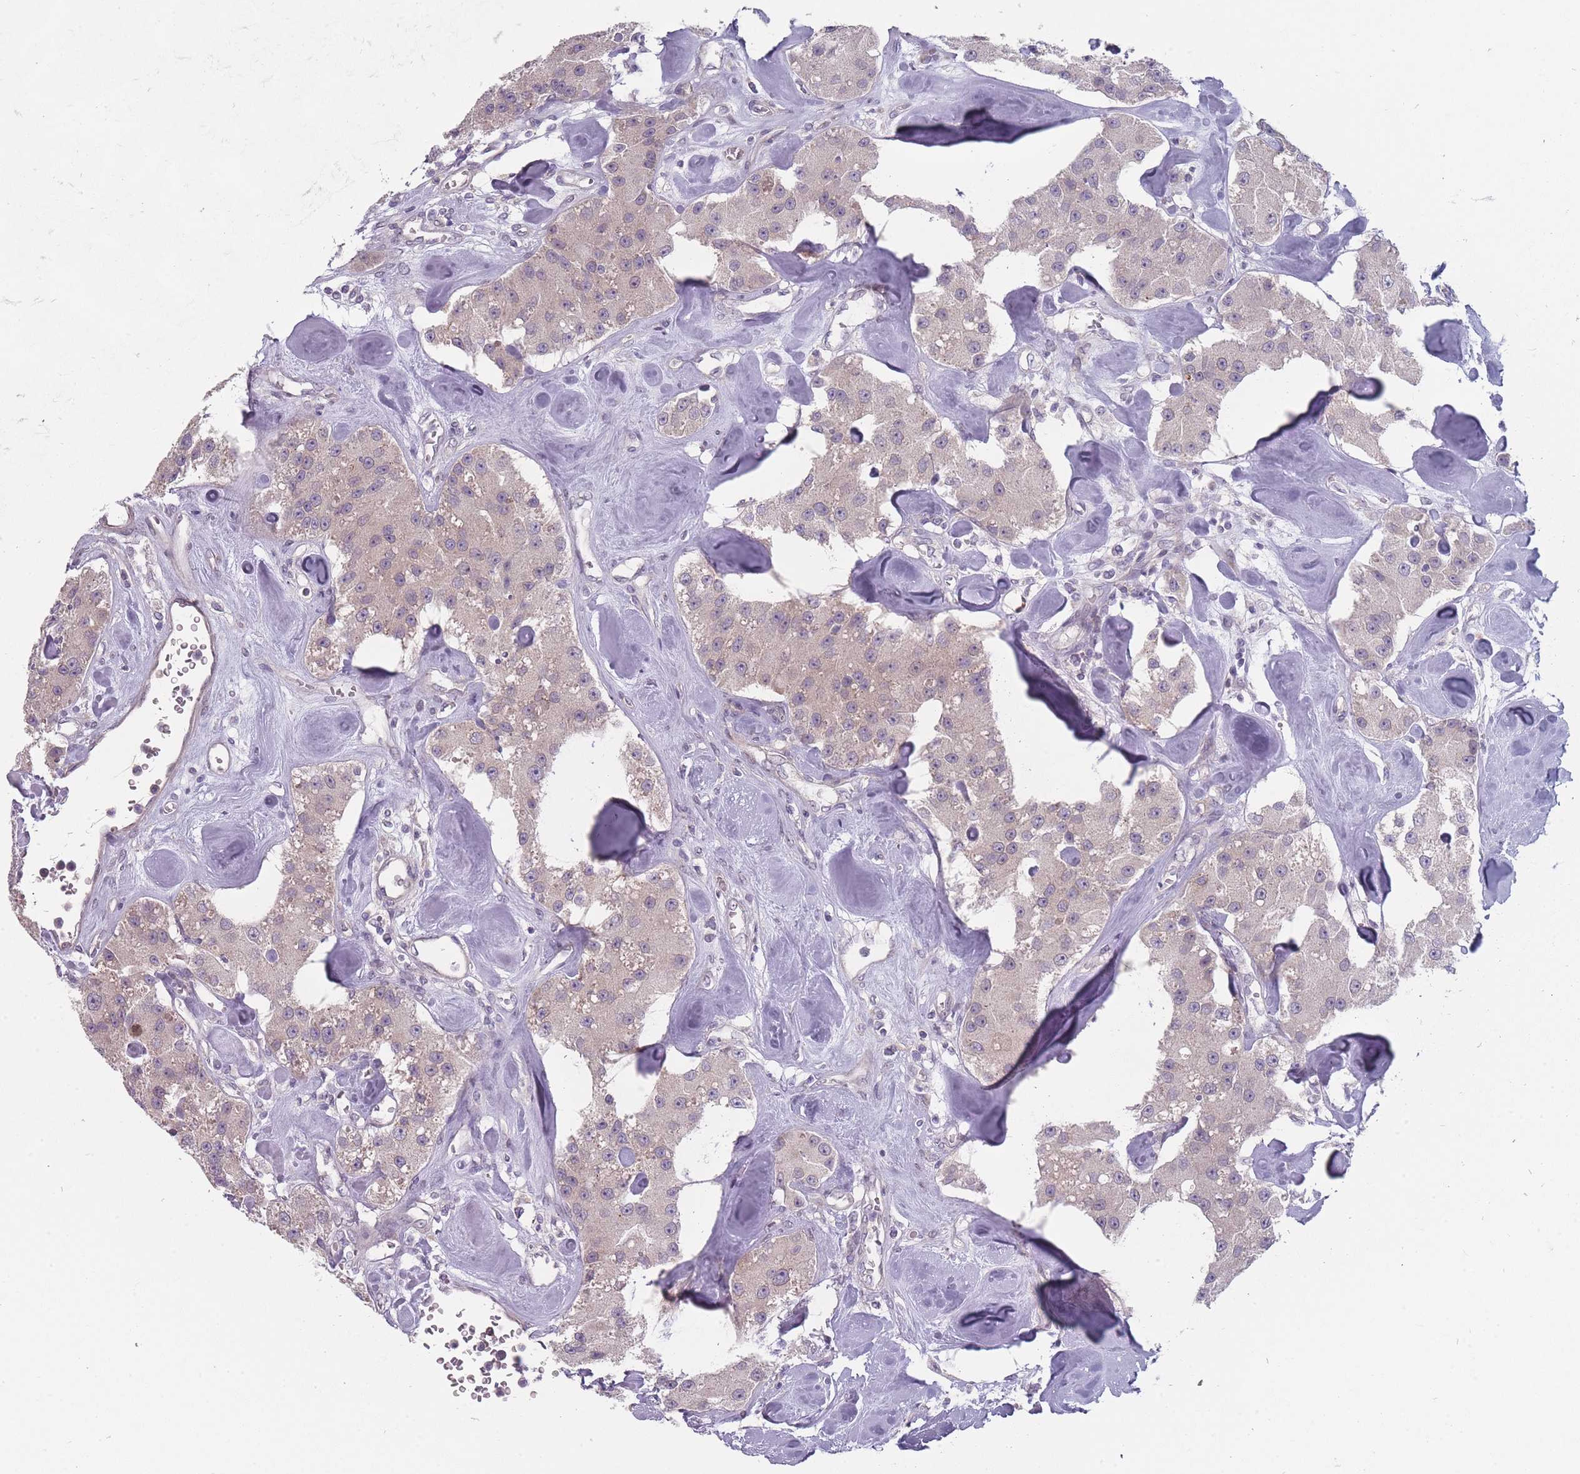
{"staining": {"intensity": "weak", "quantity": "<25%", "location": "cytoplasmic/membranous"}, "tissue": "carcinoid", "cell_type": "Tumor cells", "image_type": "cancer", "snomed": [{"axis": "morphology", "description": "Carcinoid, malignant, NOS"}, {"axis": "topography", "description": "Pancreas"}], "caption": "This is a histopathology image of IHC staining of carcinoid, which shows no staining in tumor cells. Nuclei are stained in blue.", "gene": "PCDH12", "patient": {"sex": "male", "age": 41}}